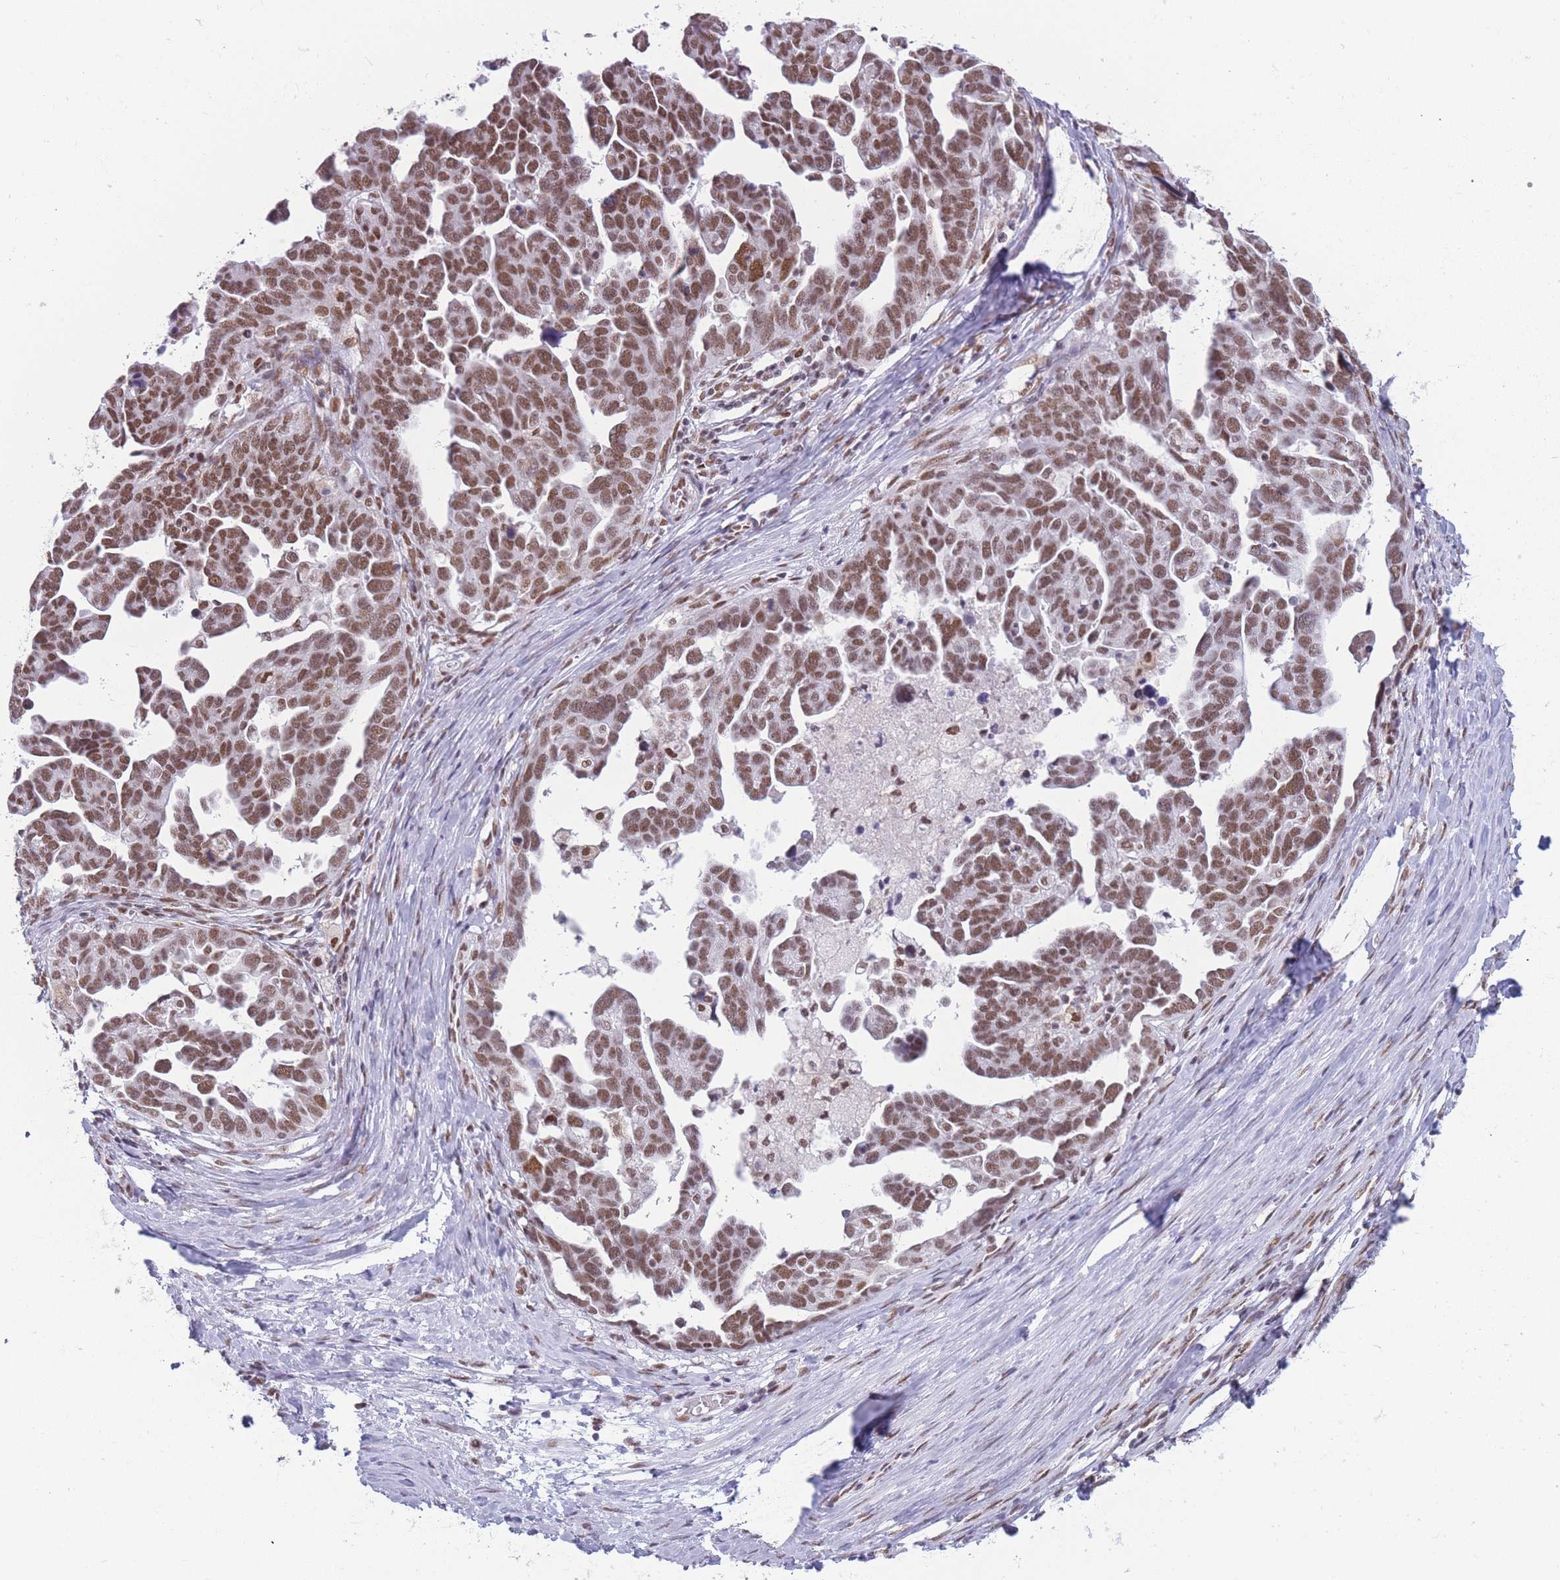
{"staining": {"intensity": "moderate", "quantity": ">75%", "location": "nuclear"}, "tissue": "ovarian cancer", "cell_type": "Tumor cells", "image_type": "cancer", "snomed": [{"axis": "morphology", "description": "Cystadenocarcinoma, serous, NOS"}, {"axis": "topography", "description": "Ovary"}], "caption": "Immunohistochemical staining of human ovarian serous cystadenocarcinoma exhibits medium levels of moderate nuclear expression in about >75% of tumor cells.", "gene": "HNRNPUL1", "patient": {"sex": "female", "age": 54}}